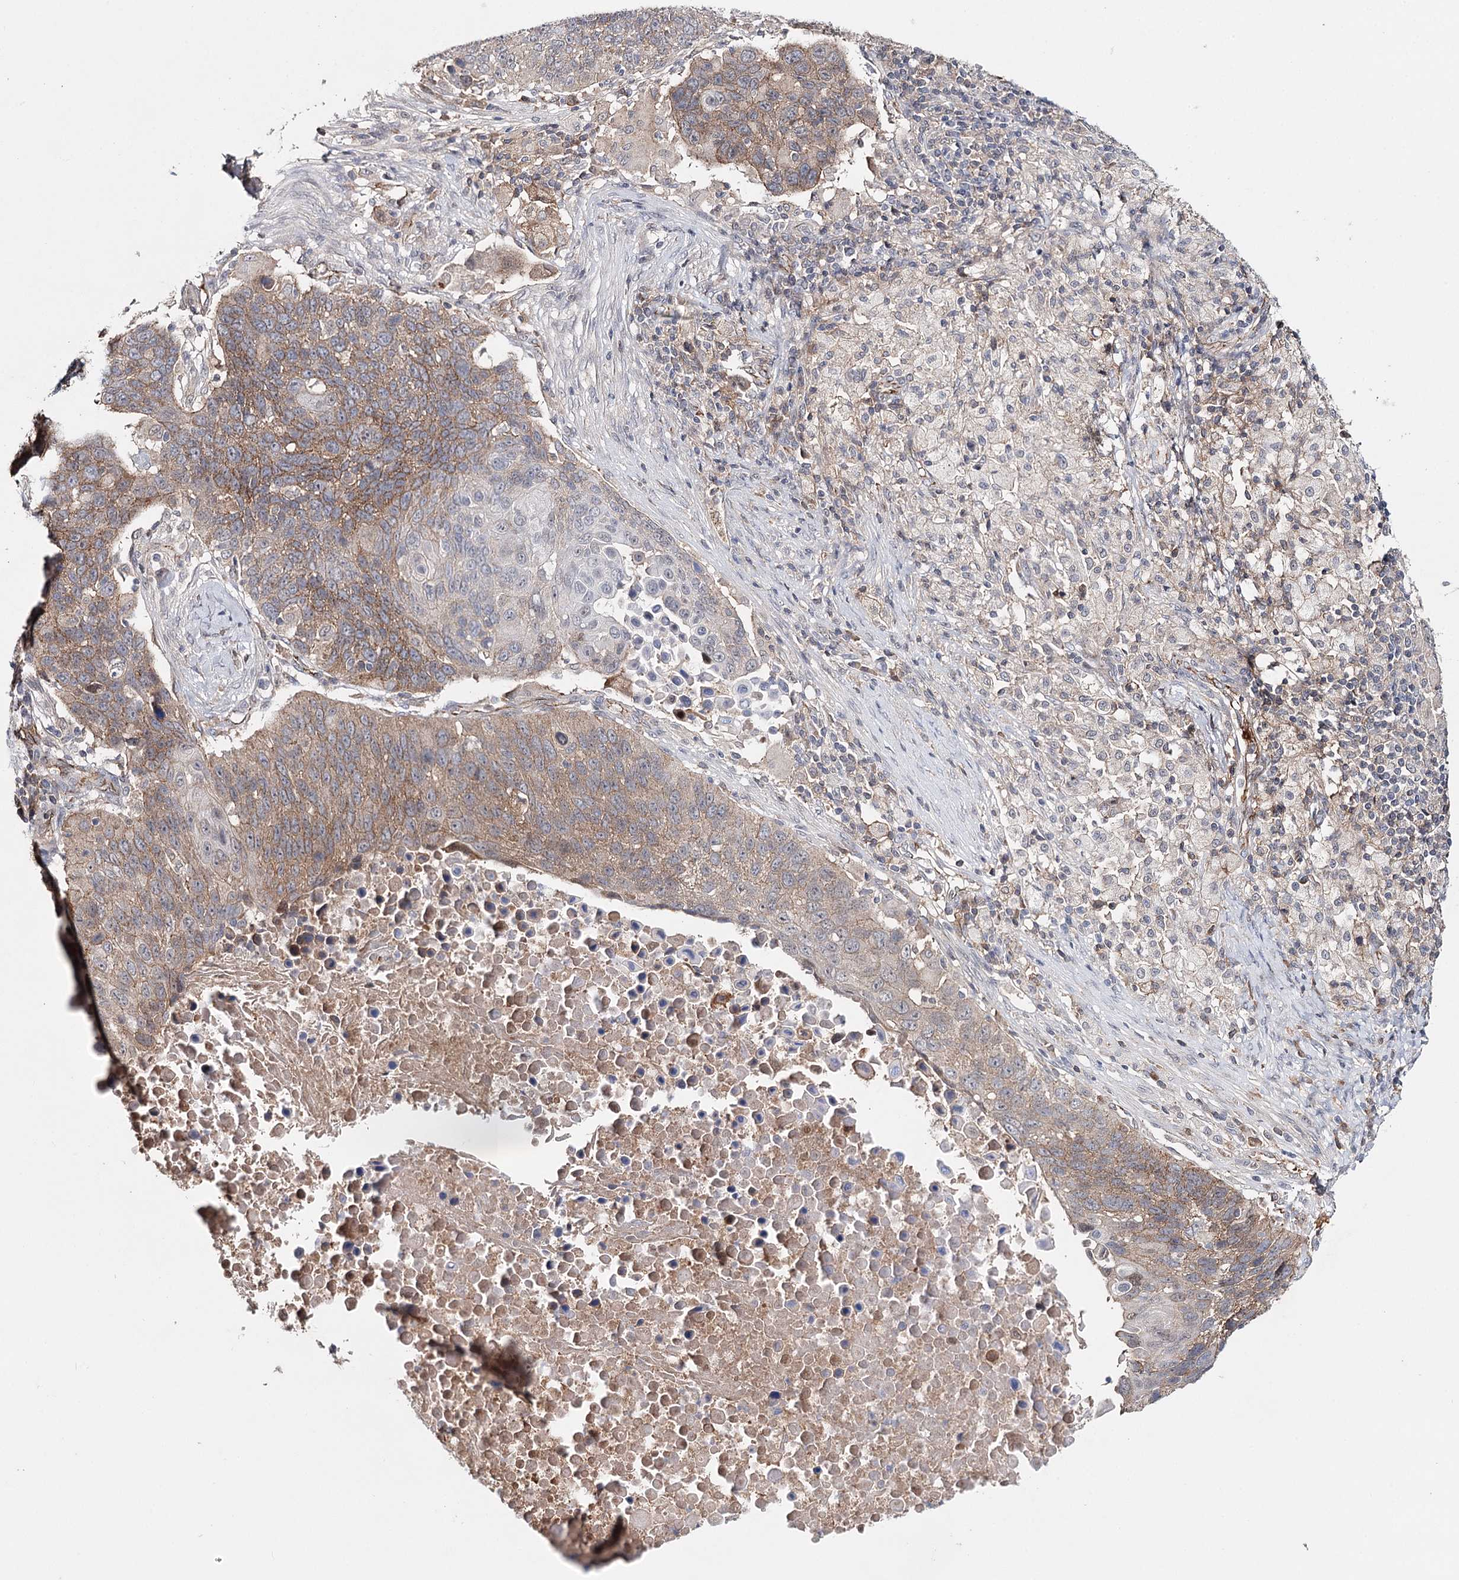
{"staining": {"intensity": "moderate", "quantity": ">75%", "location": "cytoplasmic/membranous"}, "tissue": "lung cancer", "cell_type": "Tumor cells", "image_type": "cancer", "snomed": [{"axis": "morphology", "description": "Normal tissue, NOS"}, {"axis": "morphology", "description": "Squamous cell carcinoma, NOS"}, {"axis": "topography", "description": "Lymph node"}, {"axis": "topography", "description": "Lung"}], "caption": "This is a histology image of IHC staining of lung cancer, which shows moderate positivity in the cytoplasmic/membranous of tumor cells.", "gene": "PKP4", "patient": {"sex": "male", "age": 66}}